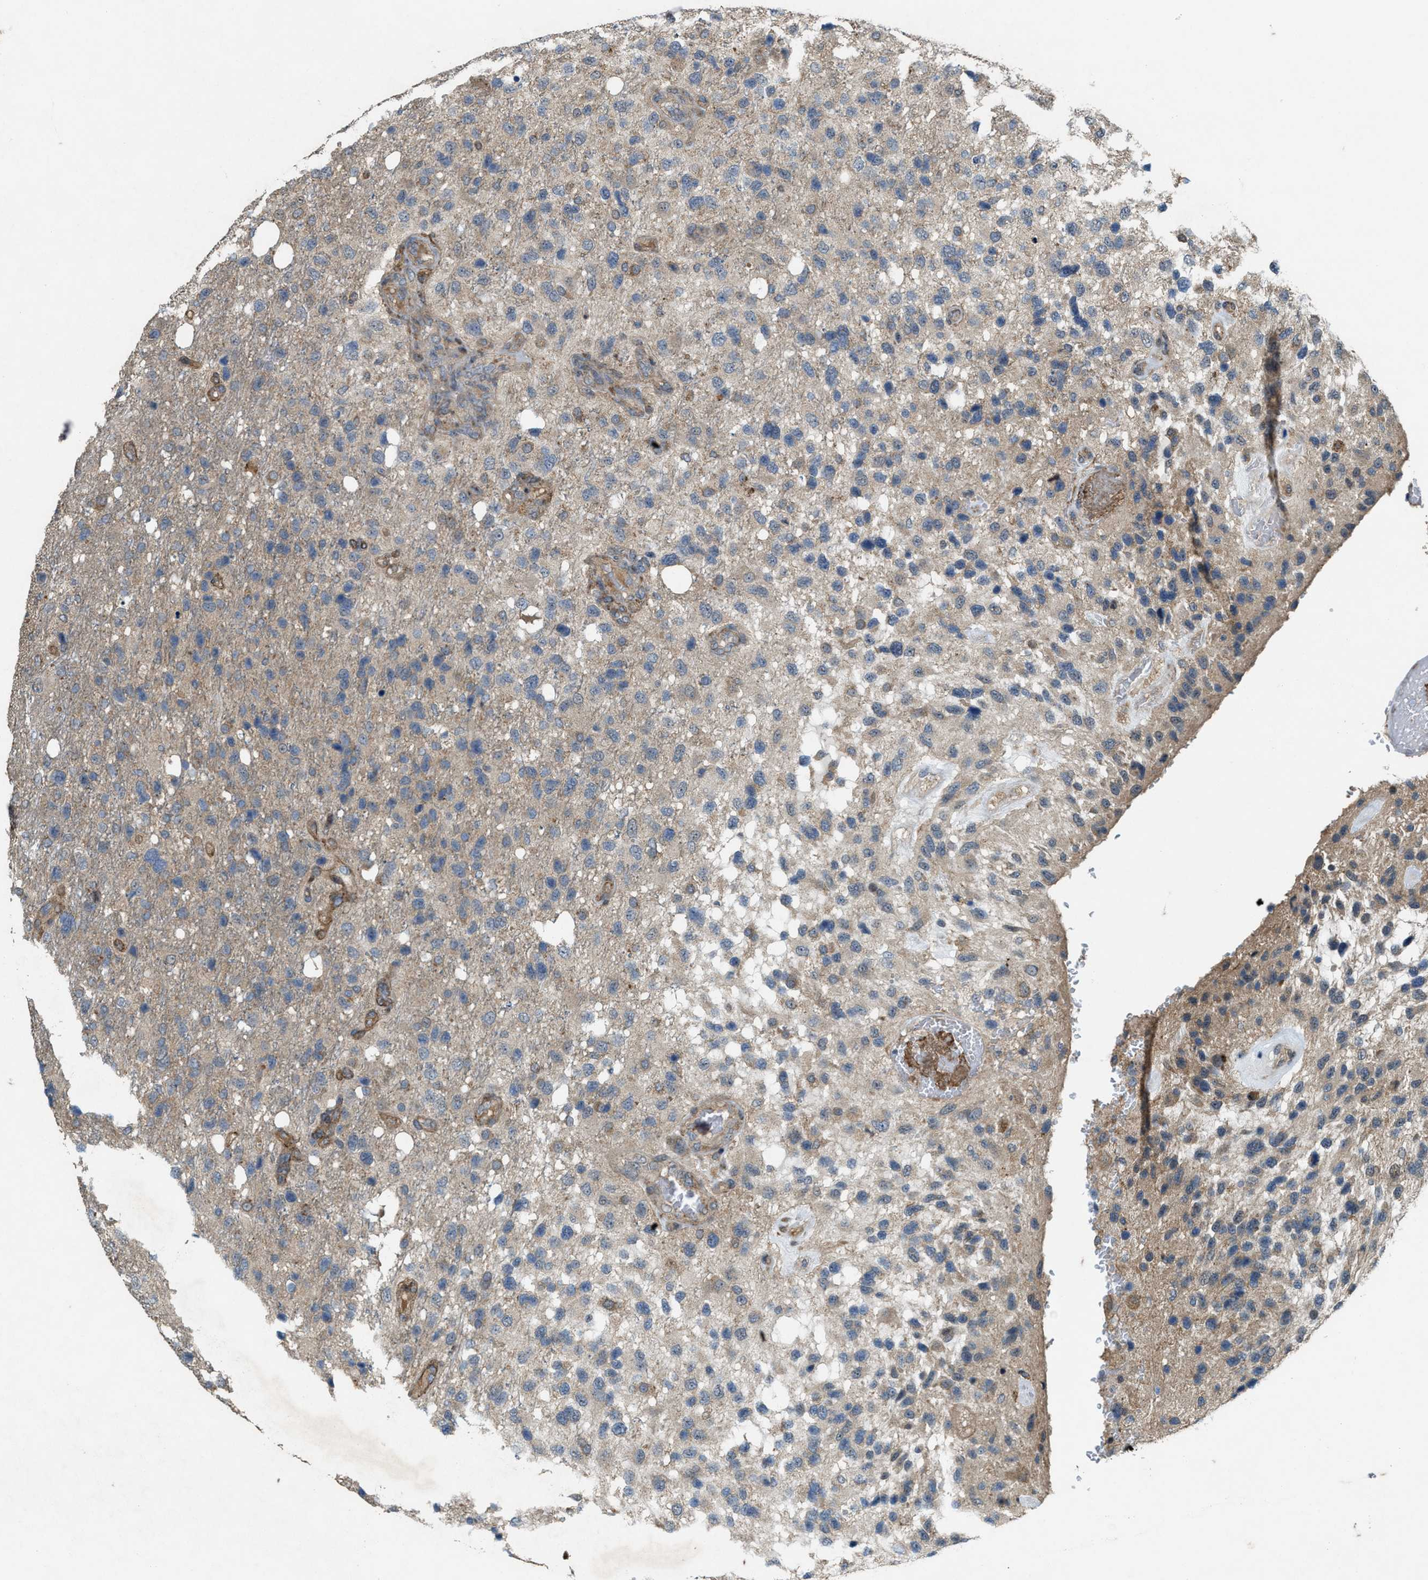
{"staining": {"intensity": "weak", "quantity": "<25%", "location": "cytoplasmic/membranous"}, "tissue": "glioma", "cell_type": "Tumor cells", "image_type": "cancer", "snomed": [{"axis": "morphology", "description": "Glioma, malignant, High grade"}, {"axis": "topography", "description": "Brain"}], "caption": "Tumor cells are negative for brown protein staining in glioma.", "gene": "LRRC72", "patient": {"sex": "female", "age": 58}}